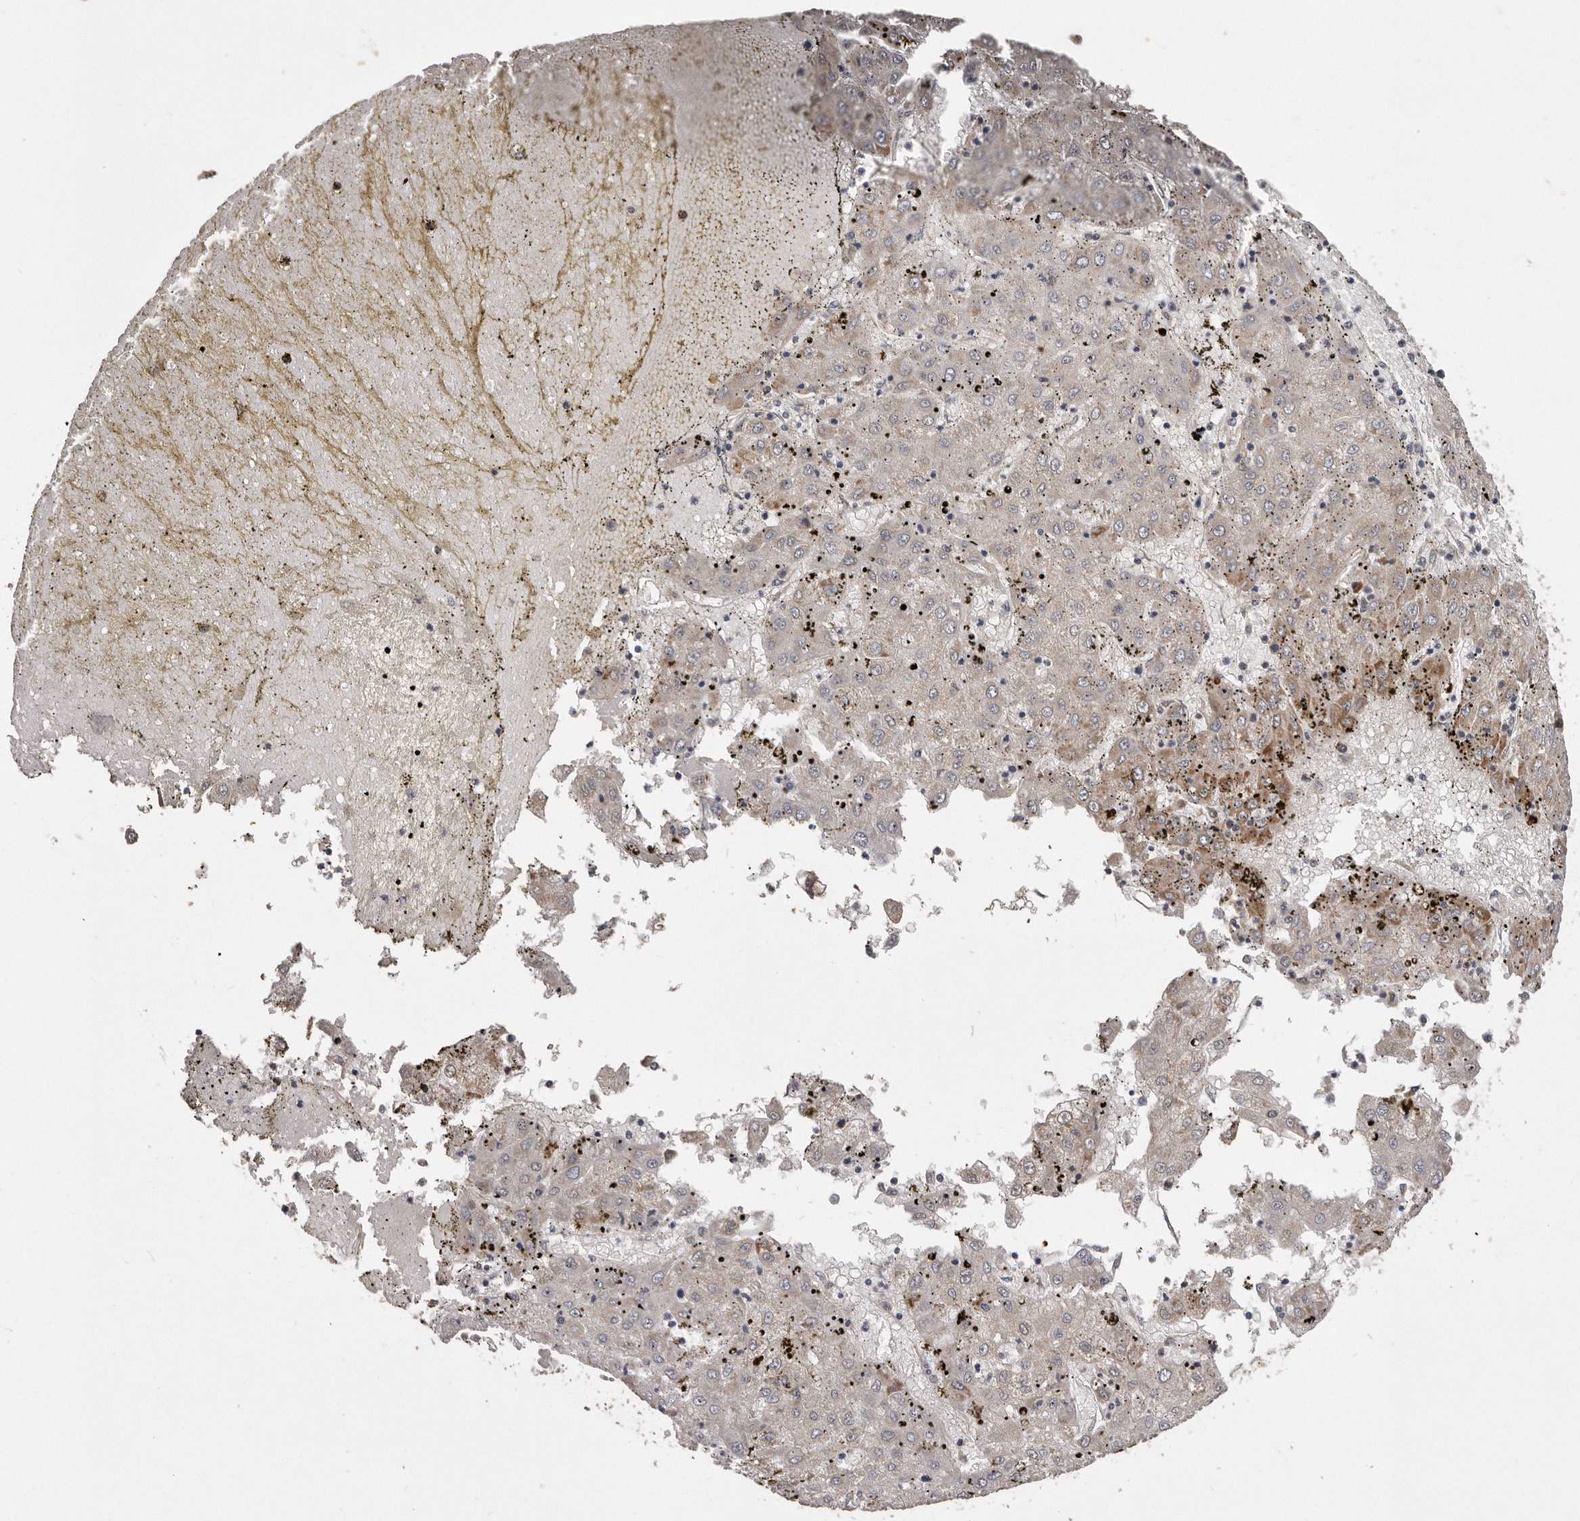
{"staining": {"intensity": "moderate", "quantity": "<25%", "location": "cytoplasmic/membranous"}, "tissue": "liver cancer", "cell_type": "Tumor cells", "image_type": "cancer", "snomed": [{"axis": "morphology", "description": "Carcinoma, Hepatocellular, NOS"}, {"axis": "topography", "description": "Liver"}], "caption": "Immunohistochemistry of hepatocellular carcinoma (liver) exhibits low levels of moderate cytoplasmic/membranous positivity in about <25% of tumor cells.", "gene": "ARMCX1", "patient": {"sex": "male", "age": 72}}